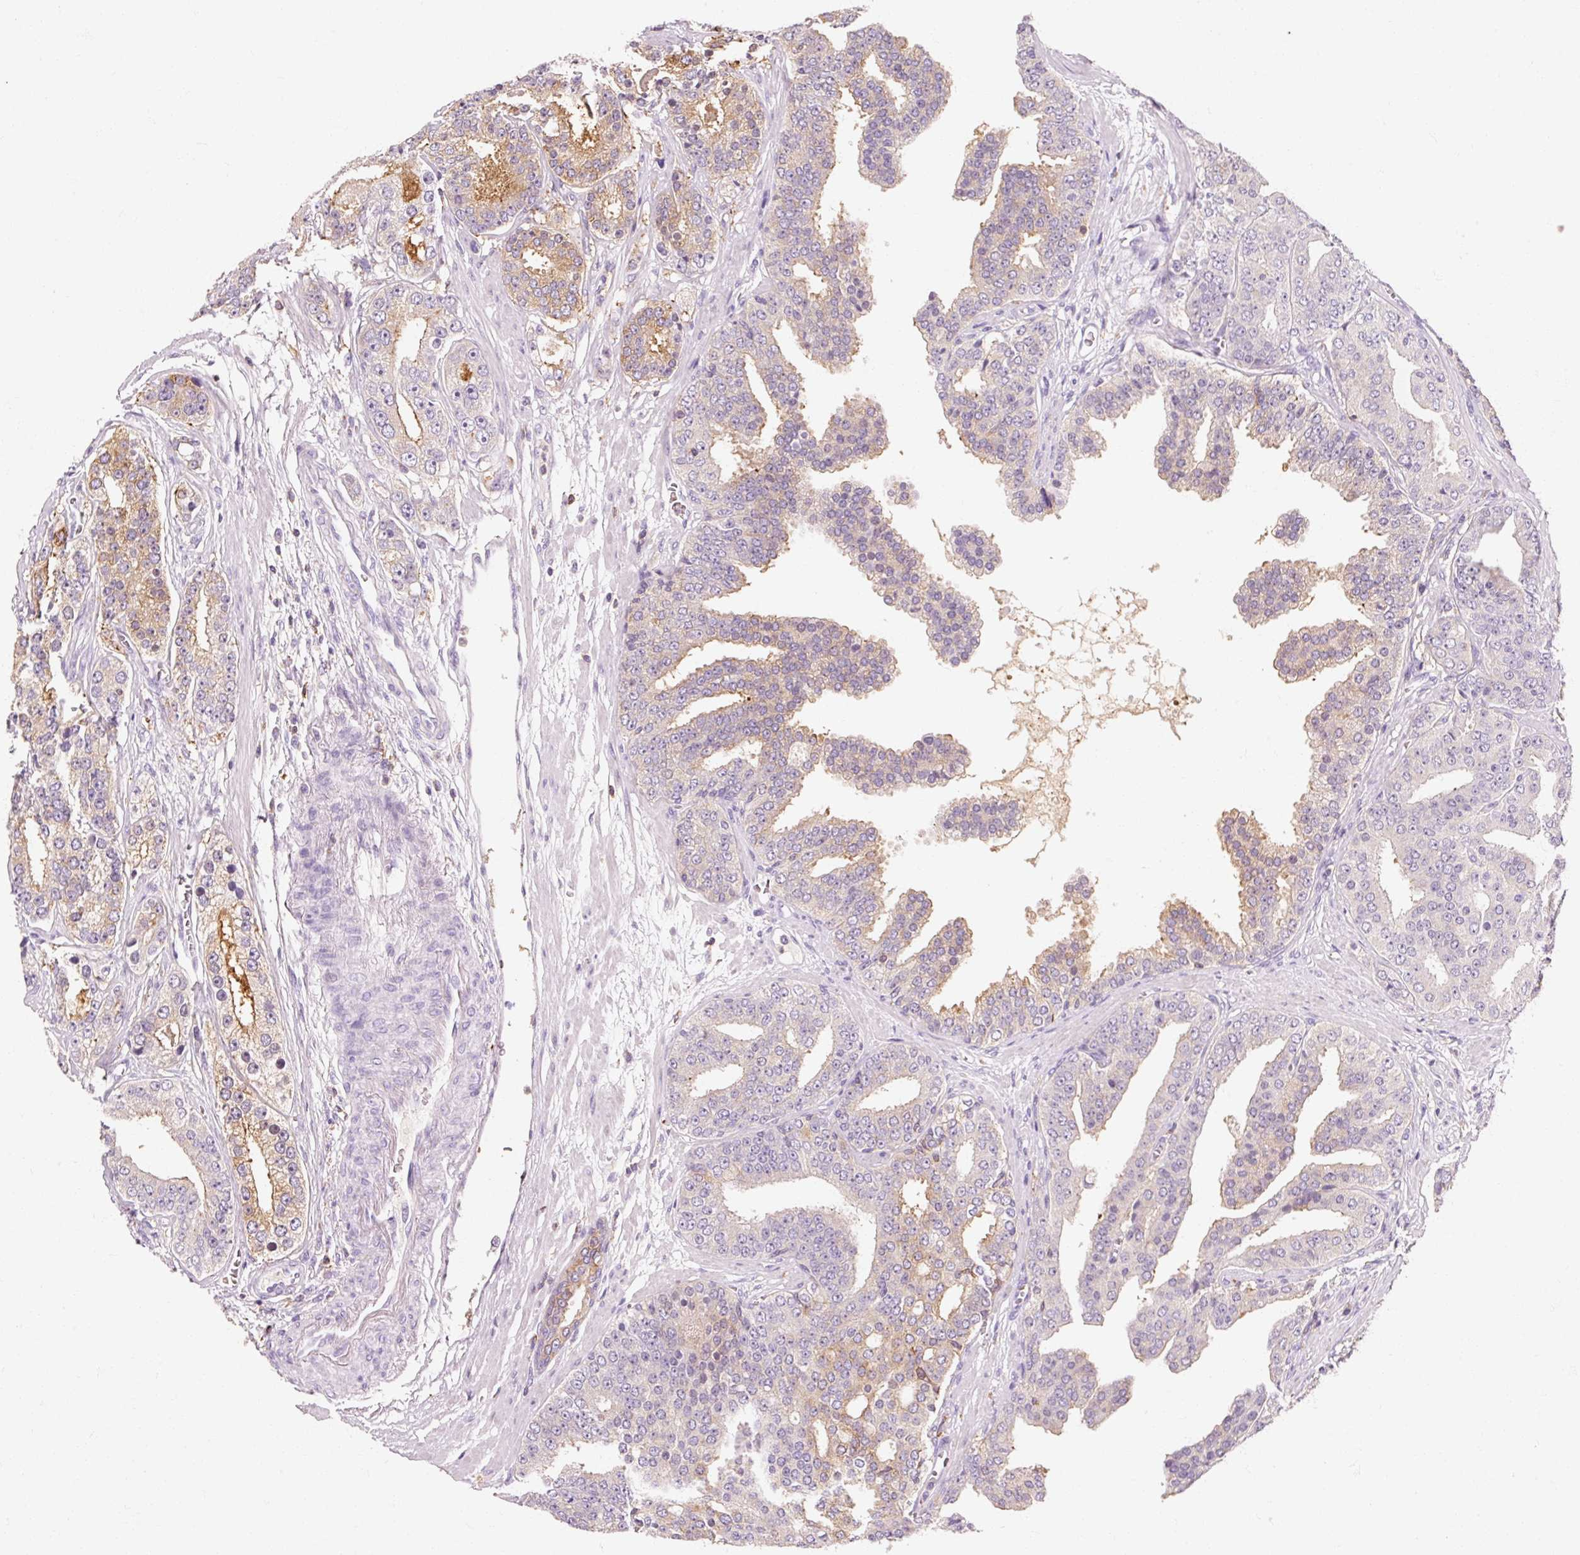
{"staining": {"intensity": "moderate", "quantity": "<25%", "location": "cytoplasmic/membranous"}, "tissue": "prostate cancer", "cell_type": "Tumor cells", "image_type": "cancer", "snomed": [{"axis": "morphology", "description": "Adenocarcinoma, High grade"}, {"axis": "topography", "description": "Prostate"}], "caption": "Immunohistochemical staining of human prostate high-grade adenocarcinoma shows low levels of moderate cytoplasmic/membranous protein expression in approximately <25% of tumor cells.", "gene": "OR8K1", "patient": {"sex": "male", "age": 71}}